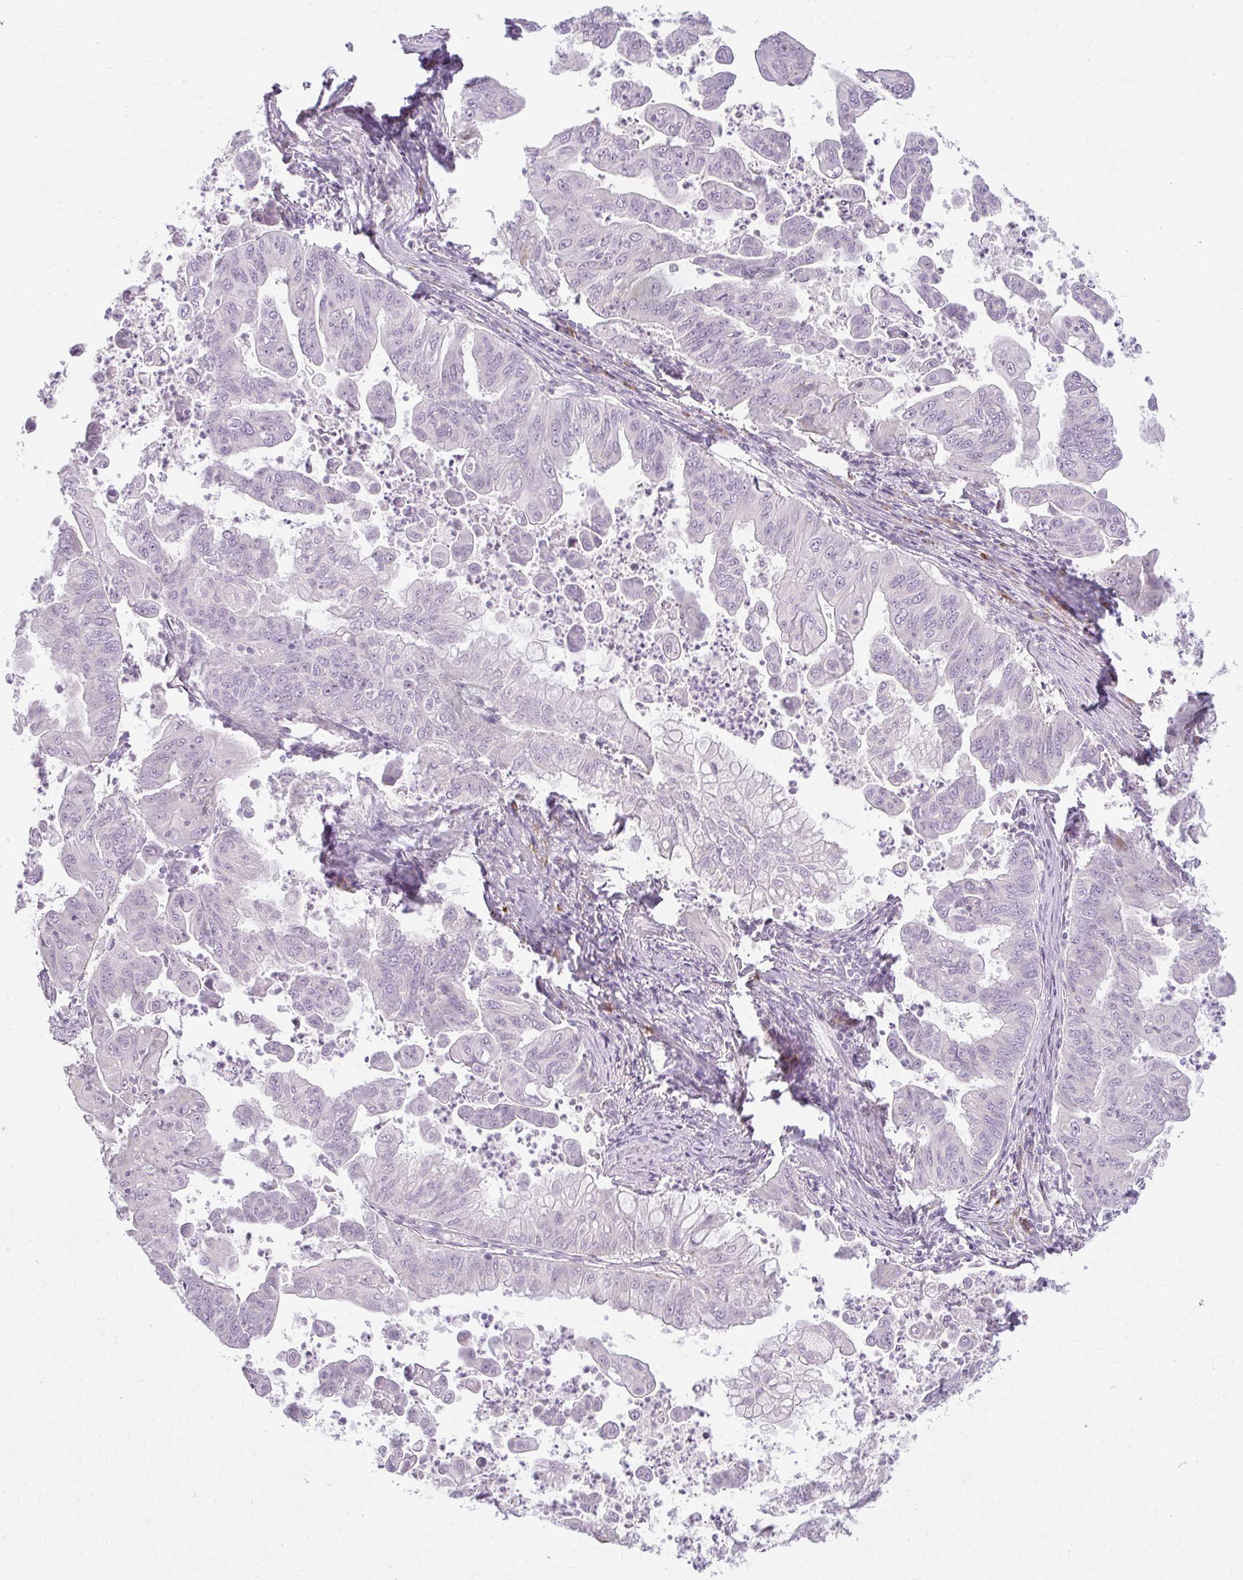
{"staining": {"intensity": "negative", "quantity": "none", "location": "none"}, "tissue": "stomach cancer", "cell_type": "Tumor cells", "image_type": "cancer", "snomed": [{"axis": "morphology", "description": "Adenocarcinoma, NOS"}, {"axis": "topography", "description": "Stomach, upper"}], "caption": "Tumor cells are negative for protein expression in human stomach cancer.", "gene": "ZFYVE26", "patient": {"sex": "male", "age": 80}}